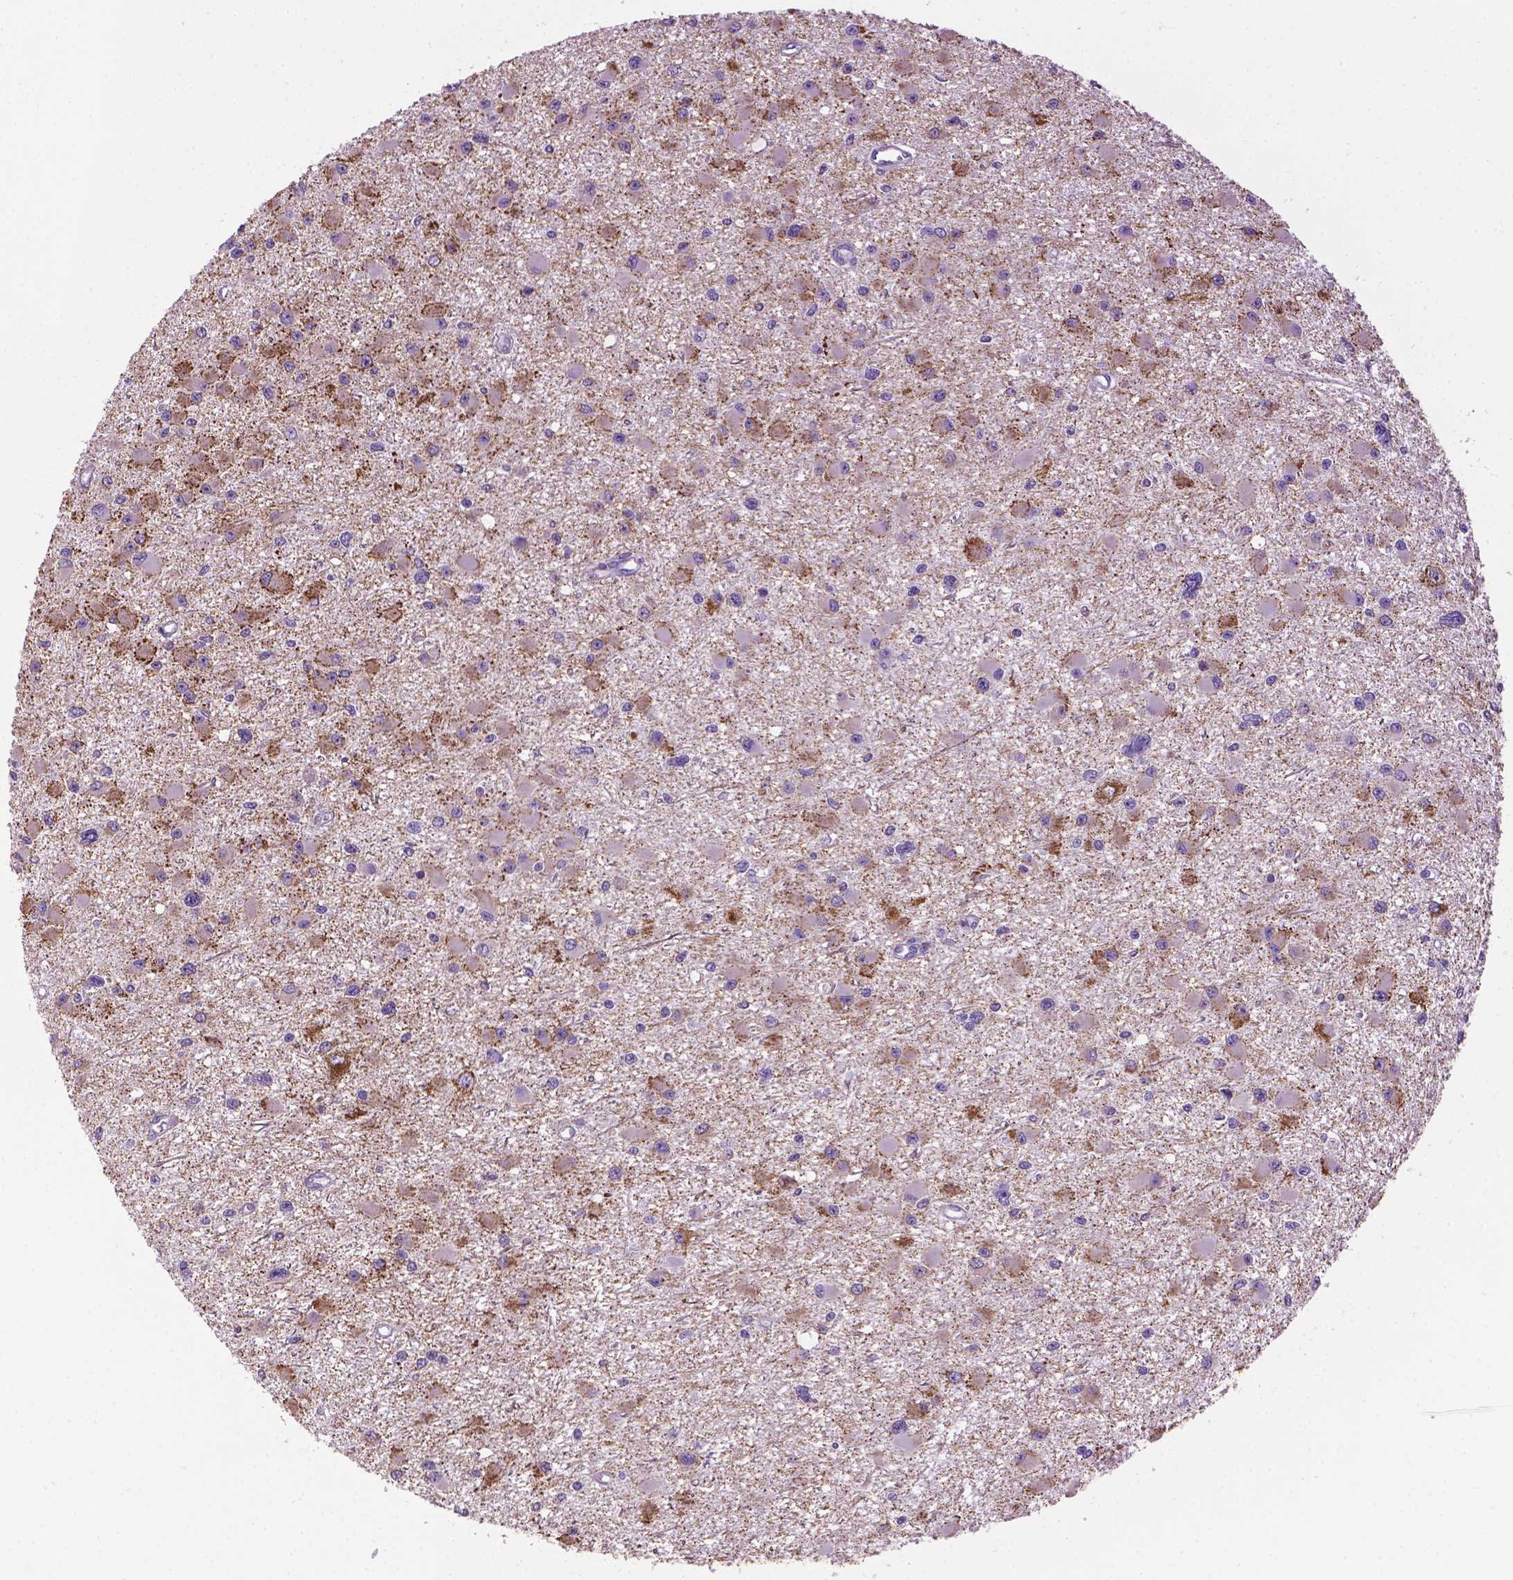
{"staining": {"intensity": "negative", "quantity": "none", "location": "none"}, "tissue": "glioma", "cell_type": "Tumor cells", "image_type": "cancer", "snomed": [{"axis": "morphology", "description": "Glioma, malignant, High grade"}, {"axis": "topography", "description": "Brain"}], "caption": "Protein analysis of glioma shows no significant positivity in tumor cells. (DAB (3,3'-diaminobenzidine) immunohistochemistry (IHC) with hematoxylin counter stain).", "gene": "TMEM132E", "patient": {"sex": "male", "age": 54}}